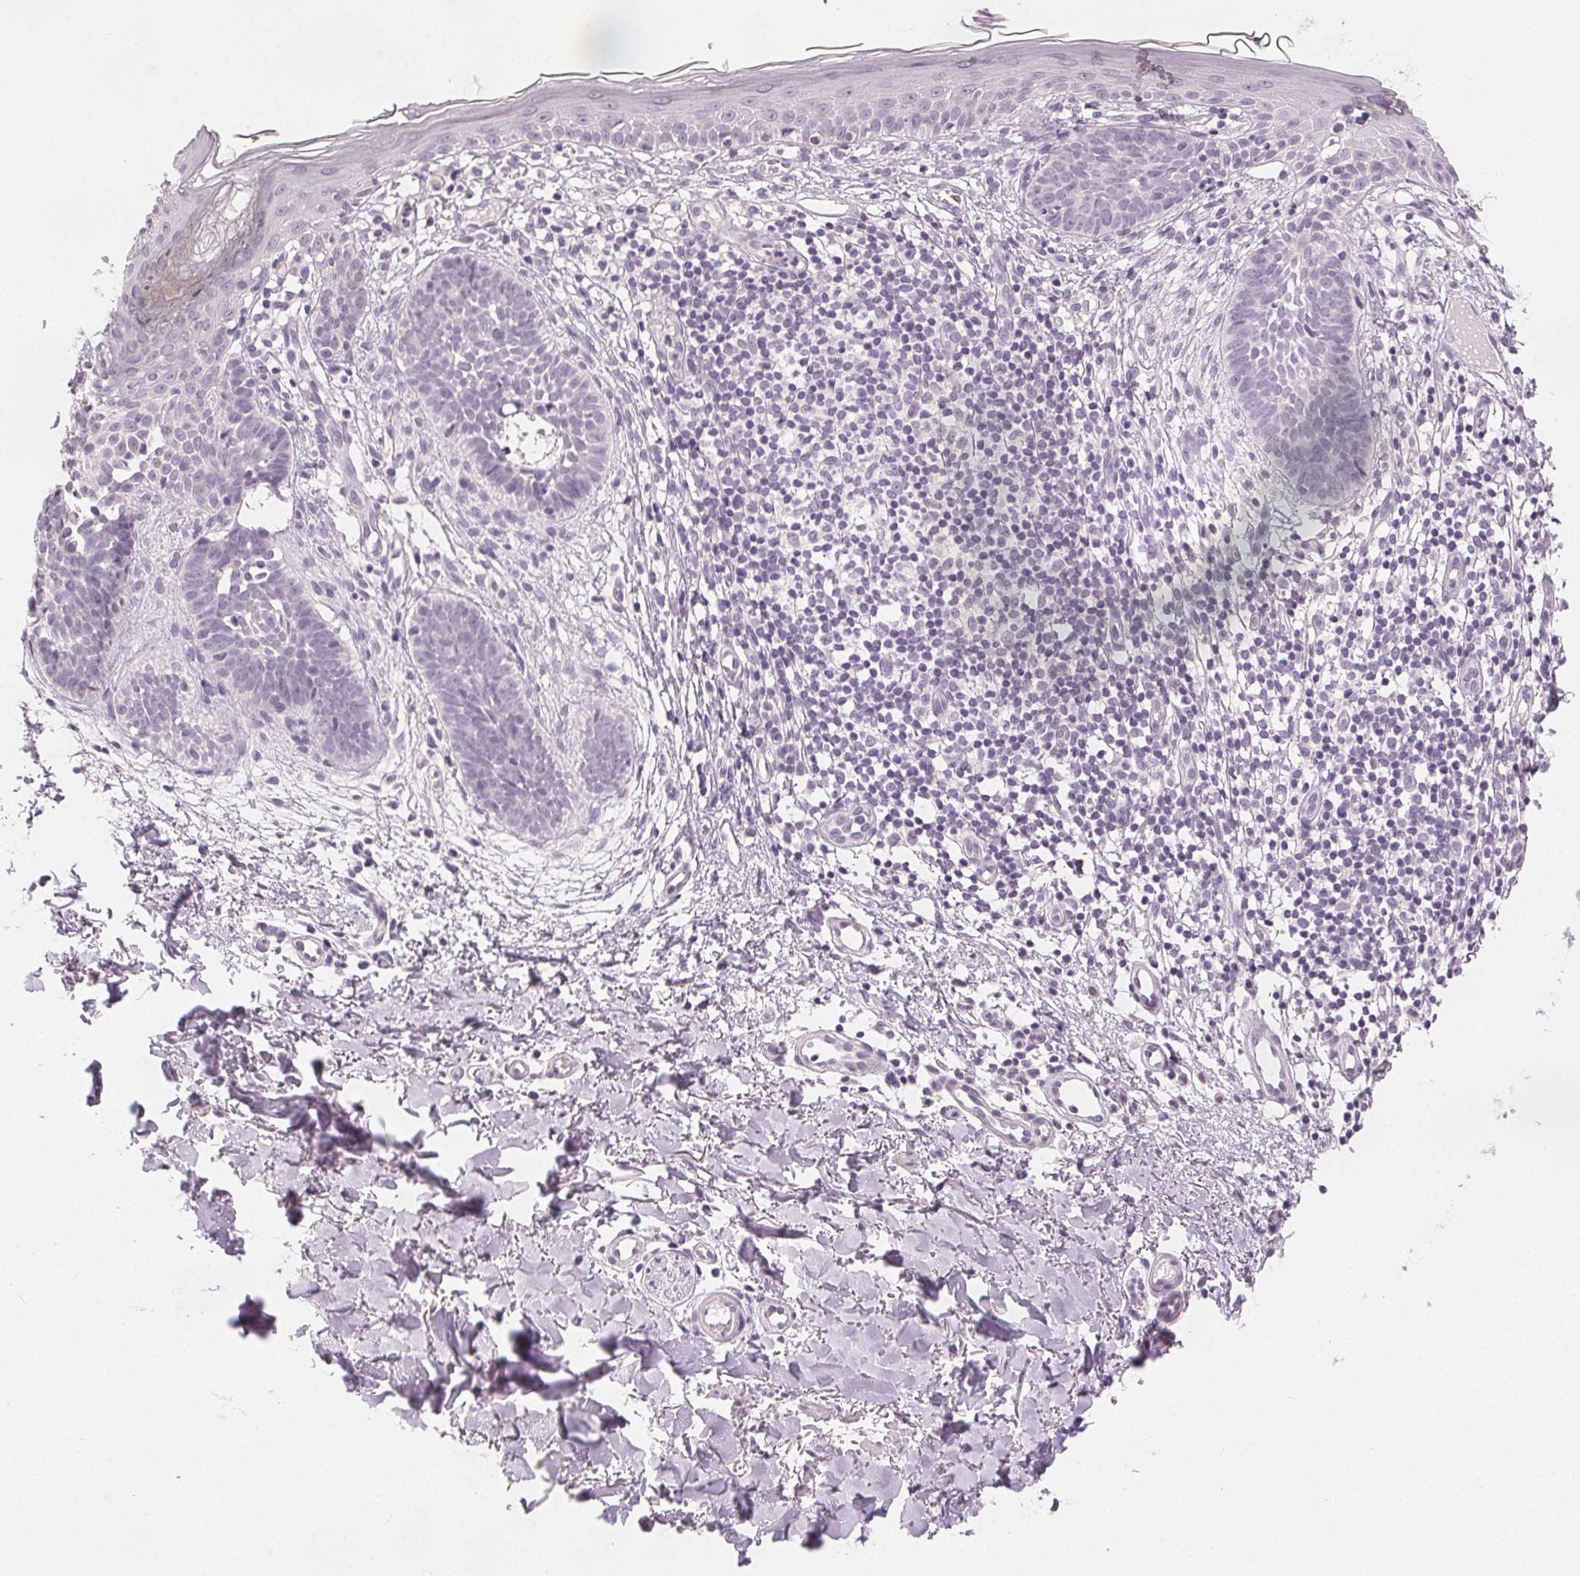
{"staining": {"intensity": "negative", "quantity": "none", "location": "none"}, "tissue": "skin cancer", "cell_type": "Tumor cells", "image_type": "cancer", "snomed": [{"axis": "morphology", "description": "Basal cell carcinoma"}, {"axis": "topography", "description": "Skin"}], "caption": "High magnification brightfield microscopy of basal cell carcinoma (skin) stained with DAB (3,3'-diaminobenzidine) (brown) and counterstained with hematoxylin (blue): tumor cells show no significant staining.", "gene": "SLC27A5", "patient": {"sex": "female", "age": 51}}